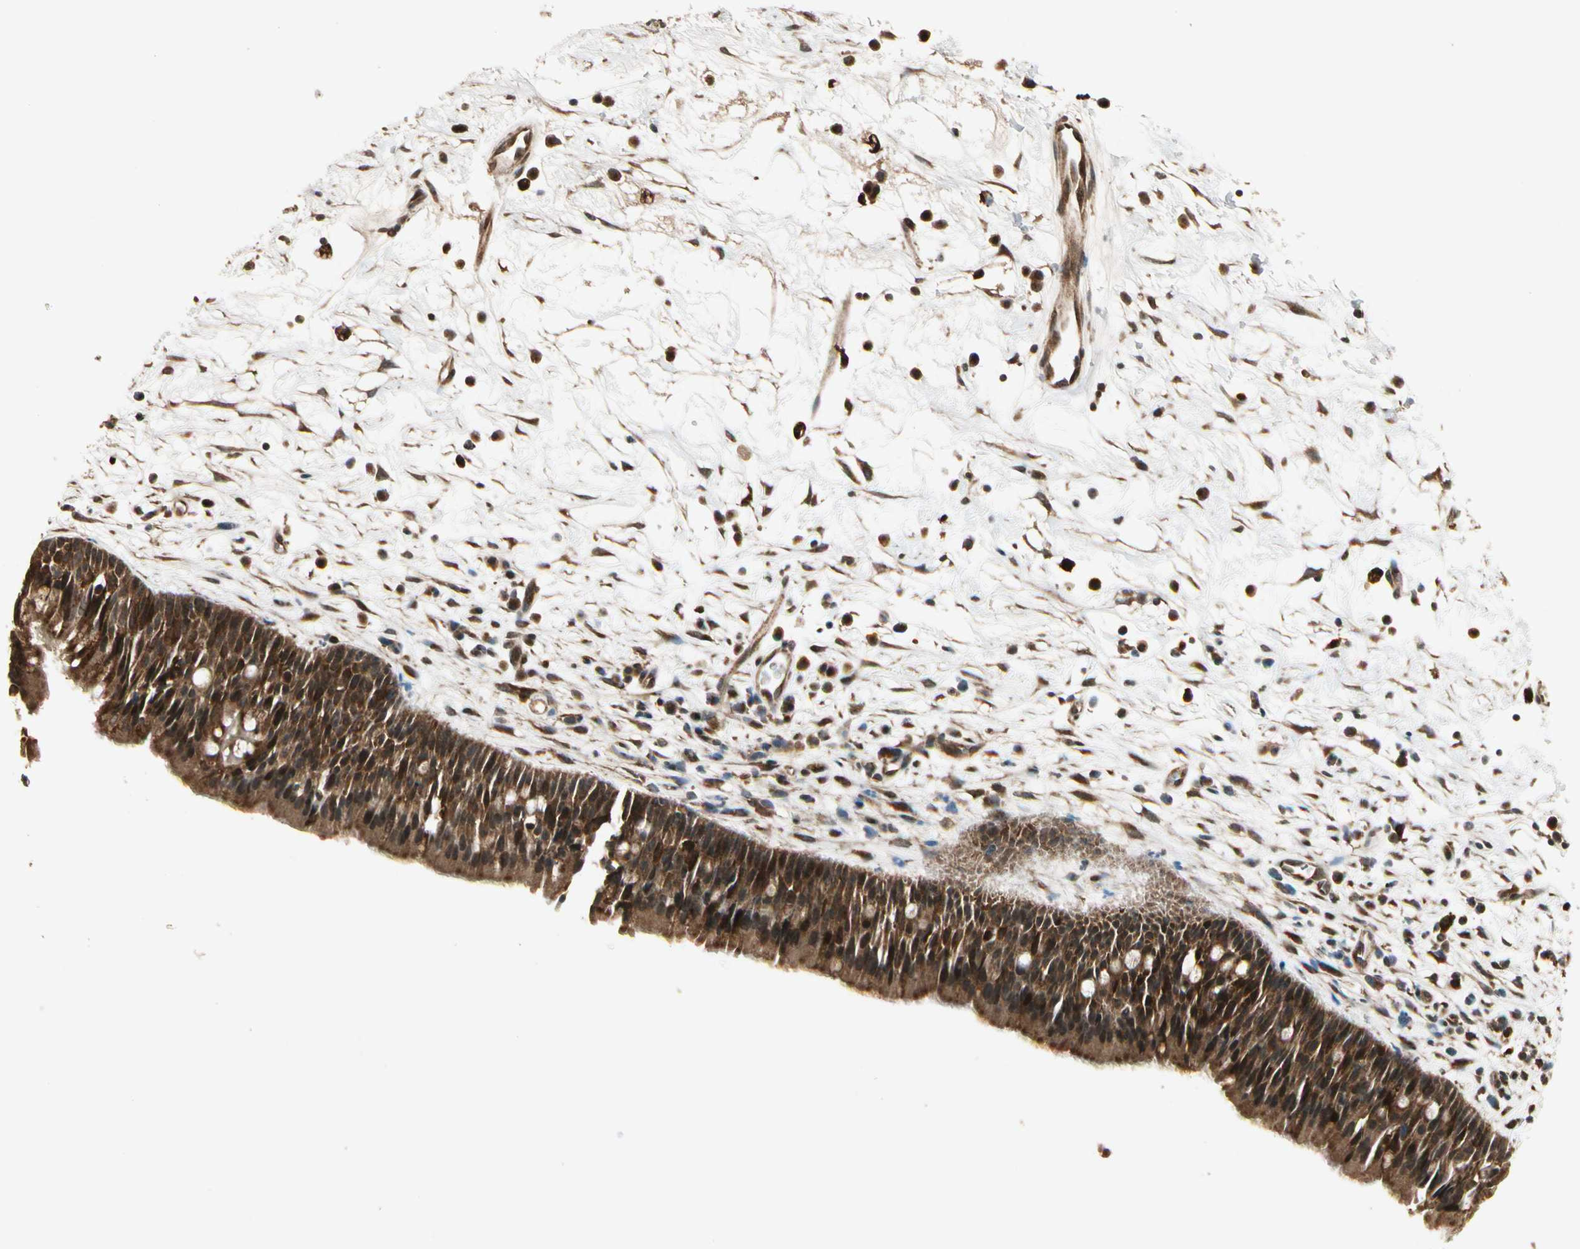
{"staining": {"intensity": "strong", "quantity": ">75%", "location": "cytoplasmic/membranous"}, "tissue": "nasopharynx", "cell_type": "Respiratory epithelial cells", "image_type": "normal", "snomed": [{"axis": "morphology", "description": "Normal tissue, NOS"}, {"axis": "topography", "description": "Nasopharynx"}], "caption": "A micrograph of nasopharynx stained for a protein displays strong cytoplasmic/membranous brown staining in respiratory epithelial cells. The protein is stained brown, and the nuclei are stained in blue (DAB (3,3'-diaminobenzidine) IHC with brightfield microscopy, high magnification).", "gene": "GLUL", "patient": {"sex": "male", "age": 13}}